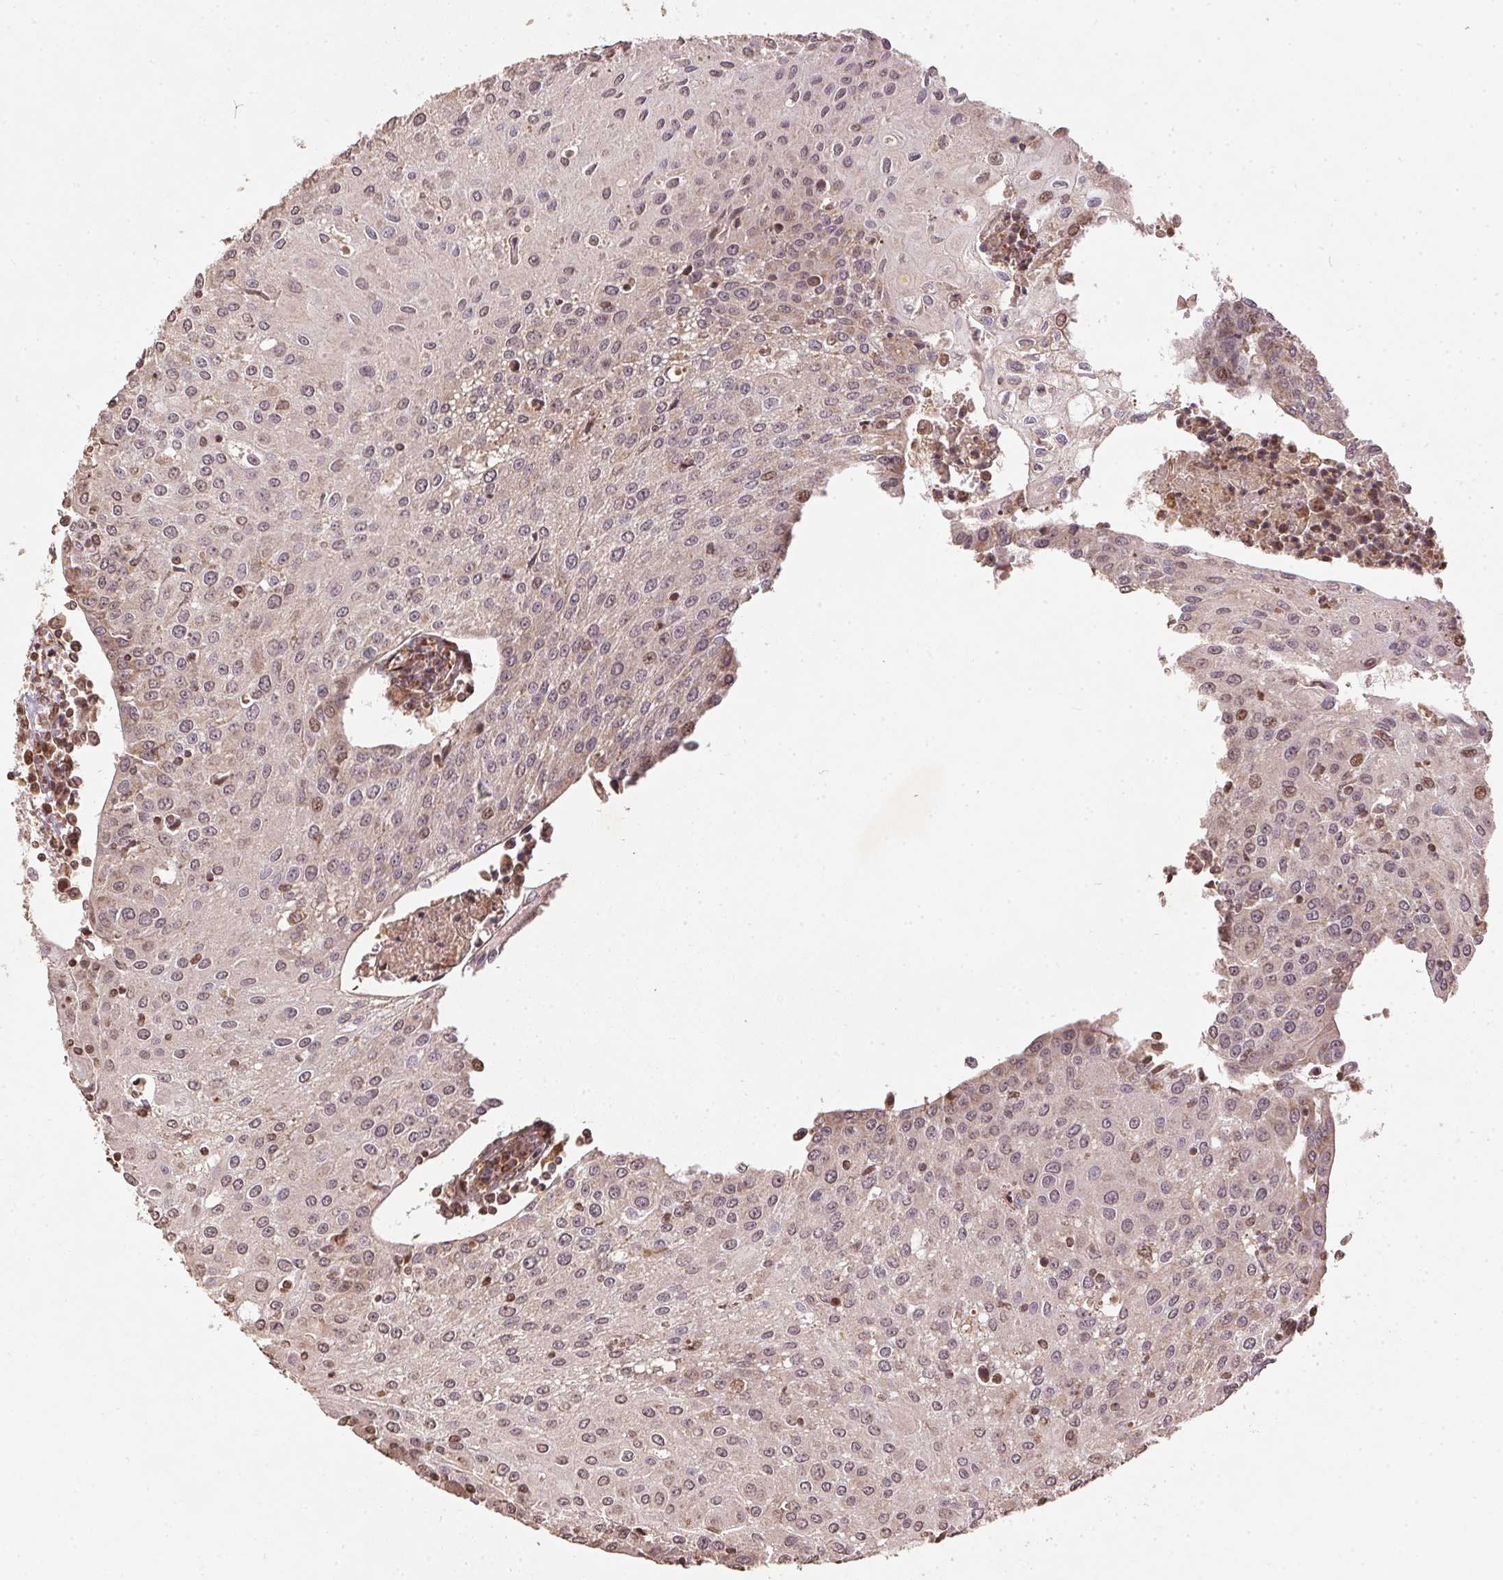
{"staining": {"intensity": "negative", "quantity": "none", "location": "none"}, "tissue": "urothelial cancer", "cell_type": "Tumor cells", "image_type": "cancer", "snomed": [{"axis": "morphology", "description": "Urothelial carcinoma, High grade"}, {"axis": "topography", "description": "Urinary bladder"}], "caption": "Tumor cells are negative for brown protein staining in urothelial cancer.", "gene": "SPRED2", "patient": {"sex": "female", "age": 85}}